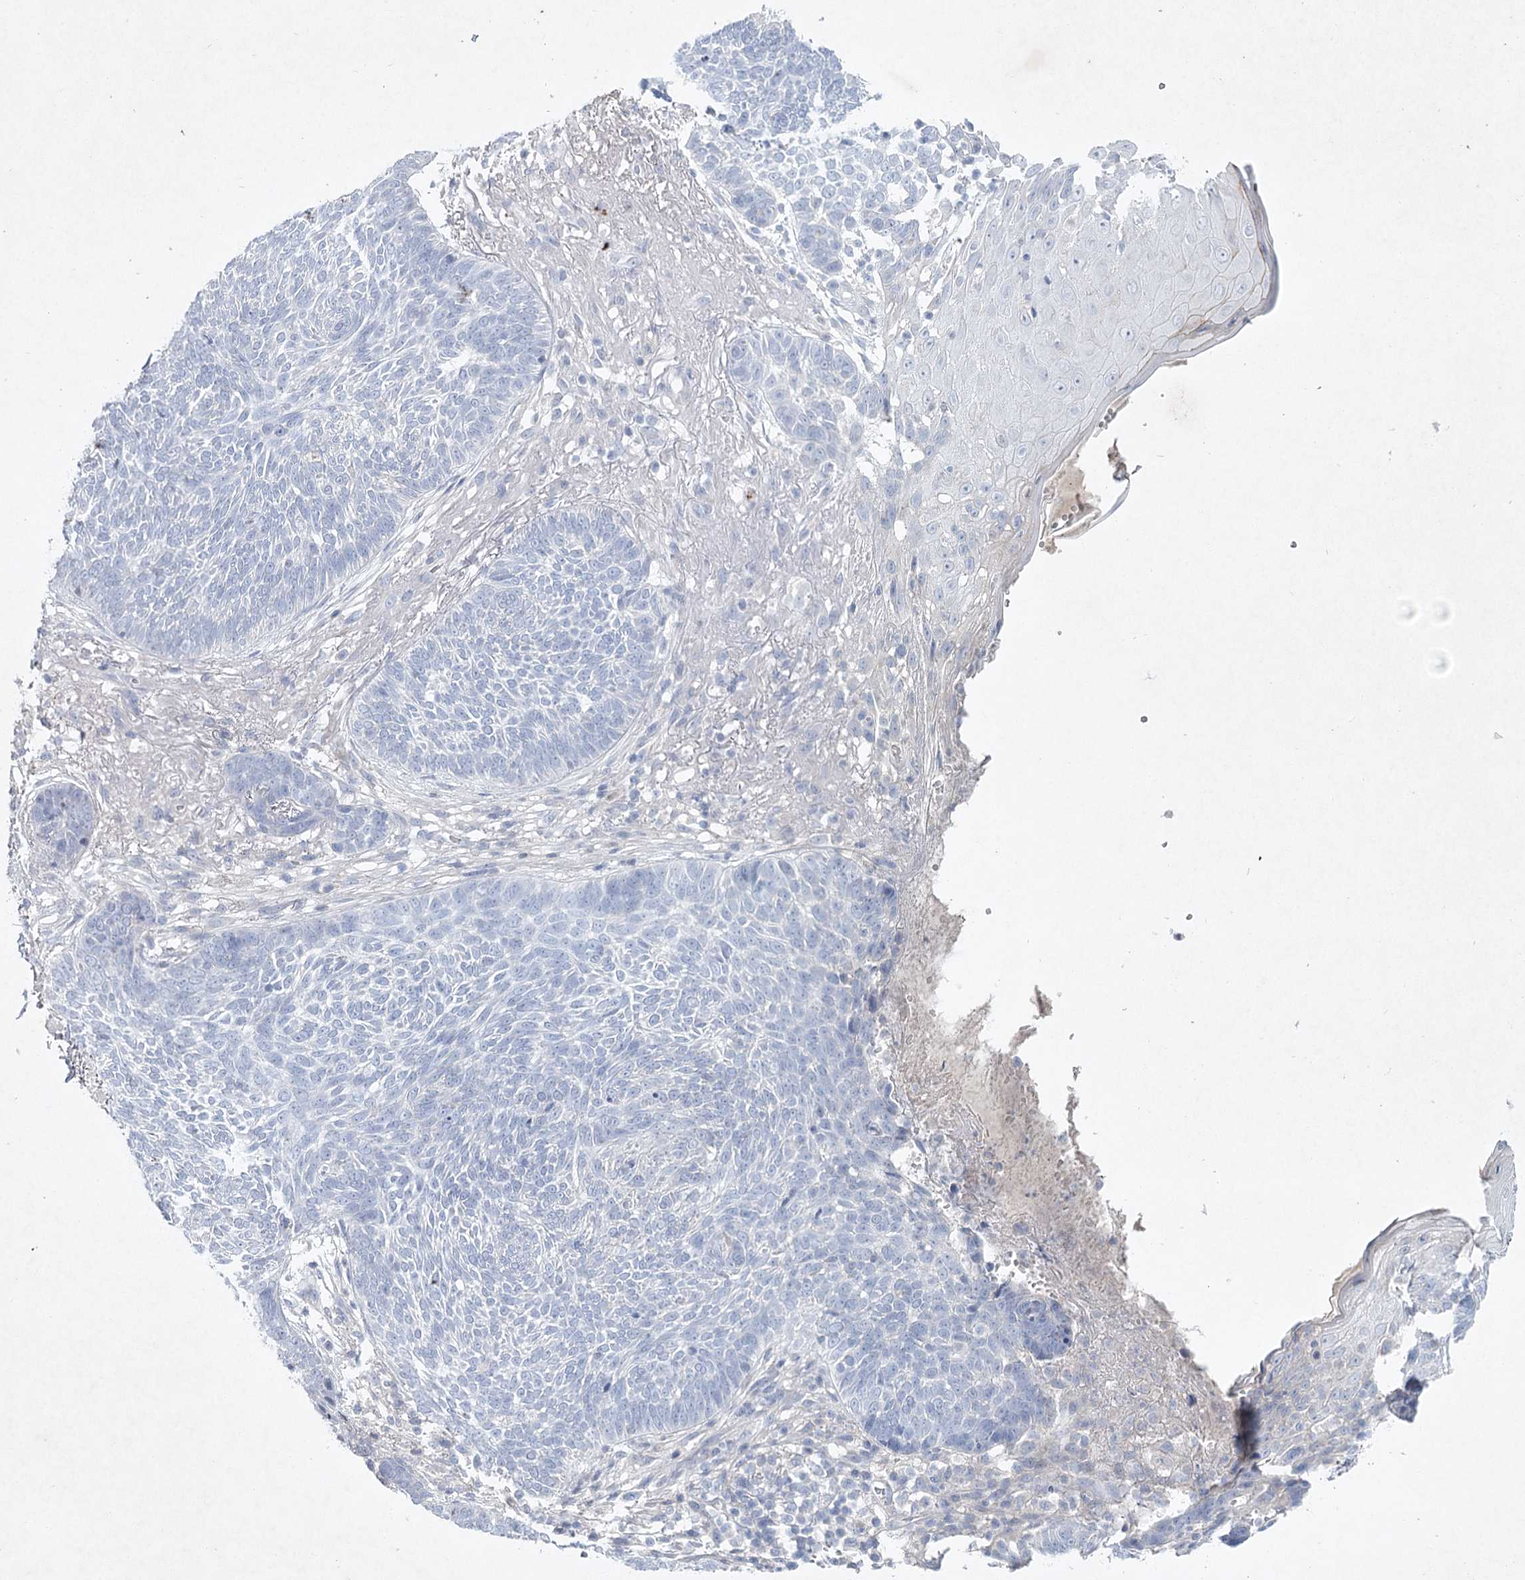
{"staining": {"intensity": "negative", "quantity": "none", "location": "none"}, "tissue": "skin cancer", "cell_type": "Tumor cells", "image_type": "cancer", "snomed": [{"axis": "morphology", "description": "Normal tissue, NOS"}, {"axis": "morphology", "description": "Basal cell carcinoma"}, {"axis": "topography", "description": "Skin"}], "caption": "Tumor cells show no significant protein expression in skin basal cell carcinoma. Nuclei are stained in blue.", "gene": "MAP3K13", "patient": {"sex": "male", "age": 64}}